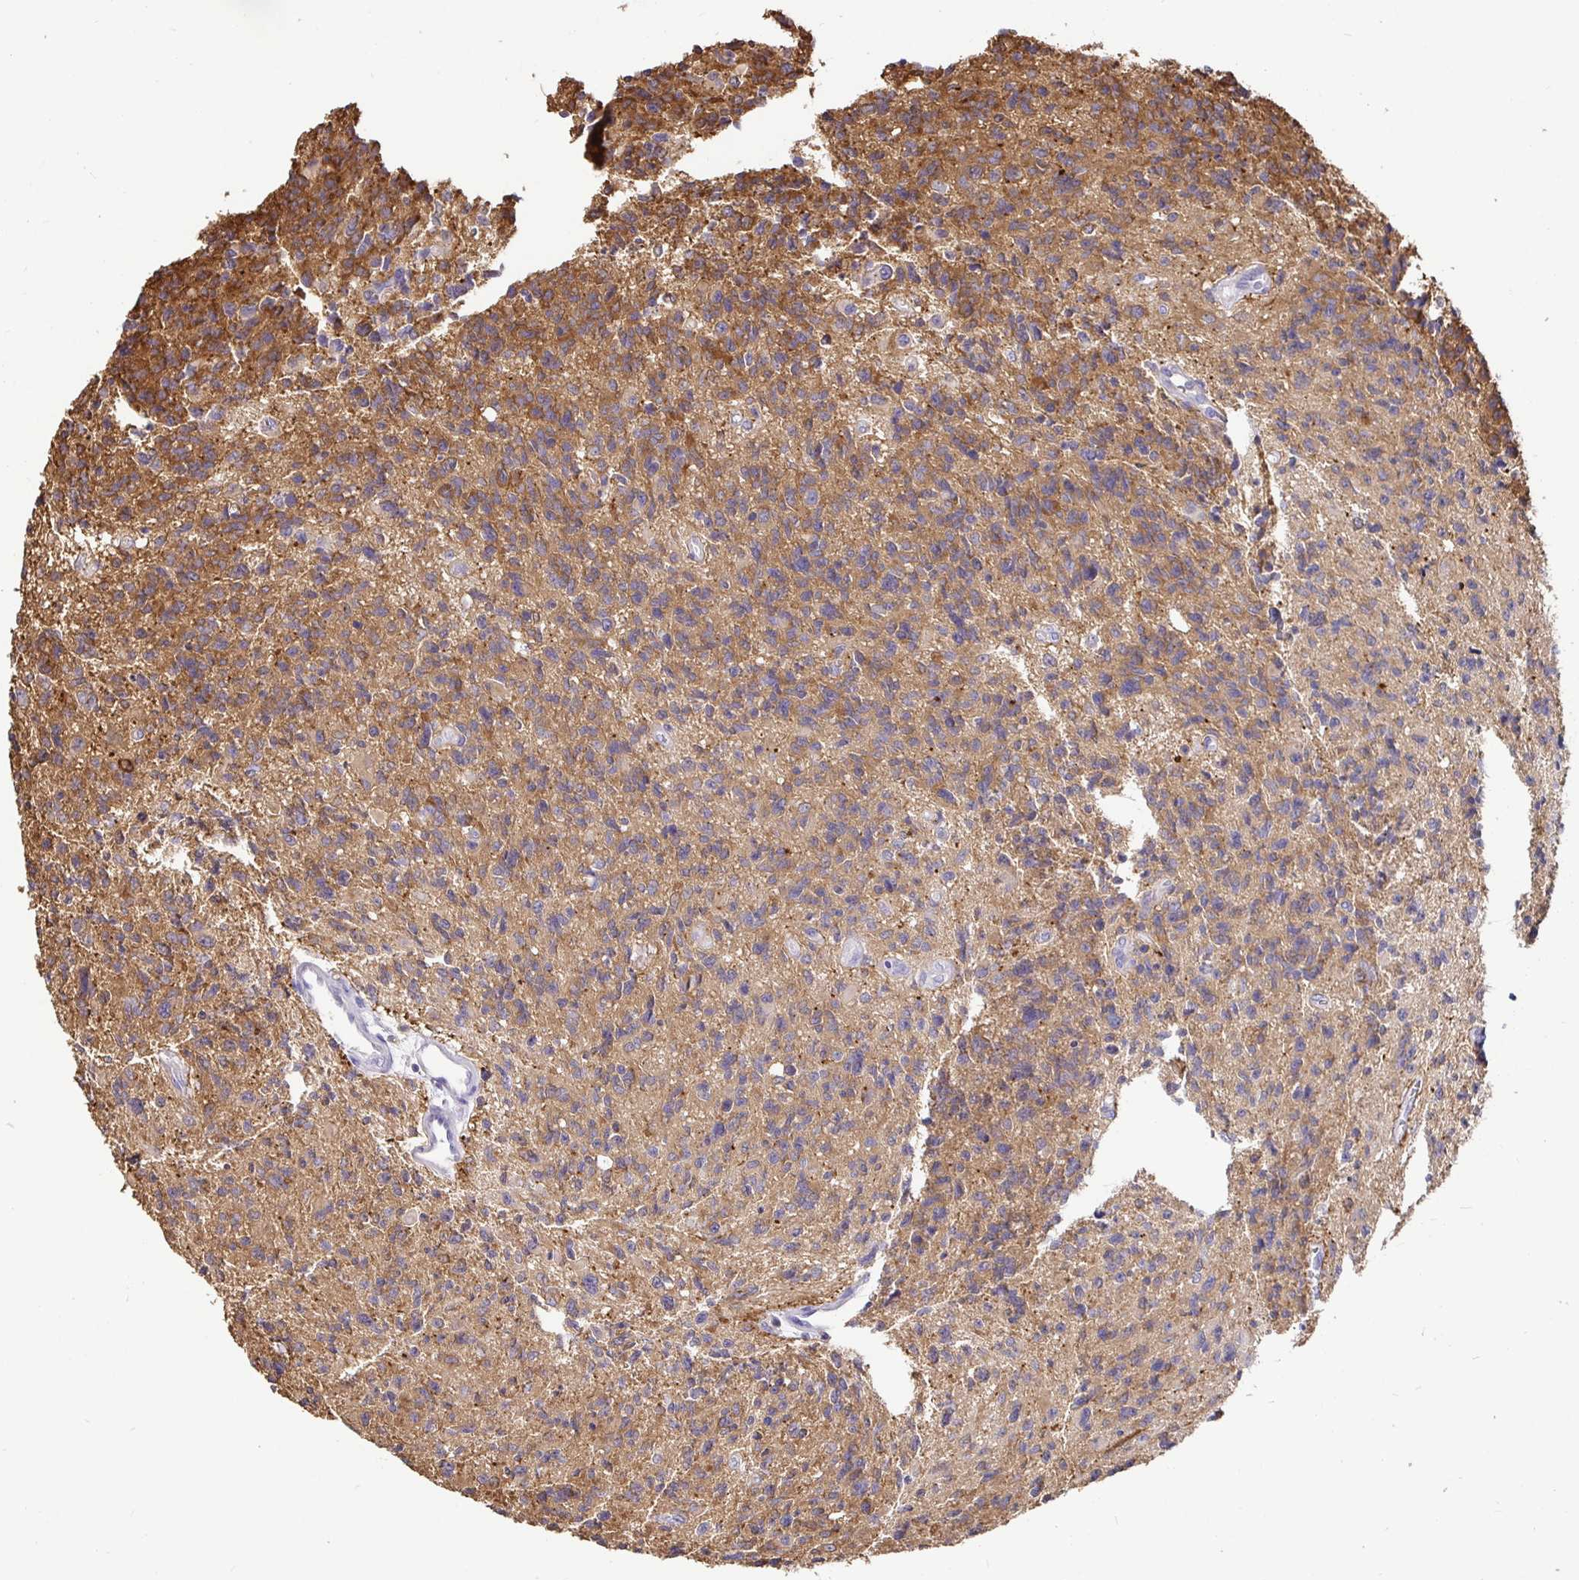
{"staining": {"intensity": "moderate", "quantity": ">75%", "location": "cytoplasmic/membranous"}, "tissue": "glioma", "cell_type": "Tumor cells", "image_type": "cancer", "snomed": [{"axis": "morphology", "description": "Glioma, malignant, High grade"}, {"axis": "topography", "description": "Brain"}], "caption": "Moderate cytoplasmic/membranous staining is seen in about >75% of tumor cells in malignant glioma (high-grade). Nuclei are stained in blue.", "gene": "MAPK8IP3", "patient": {"sex": "male", "age": 29}}